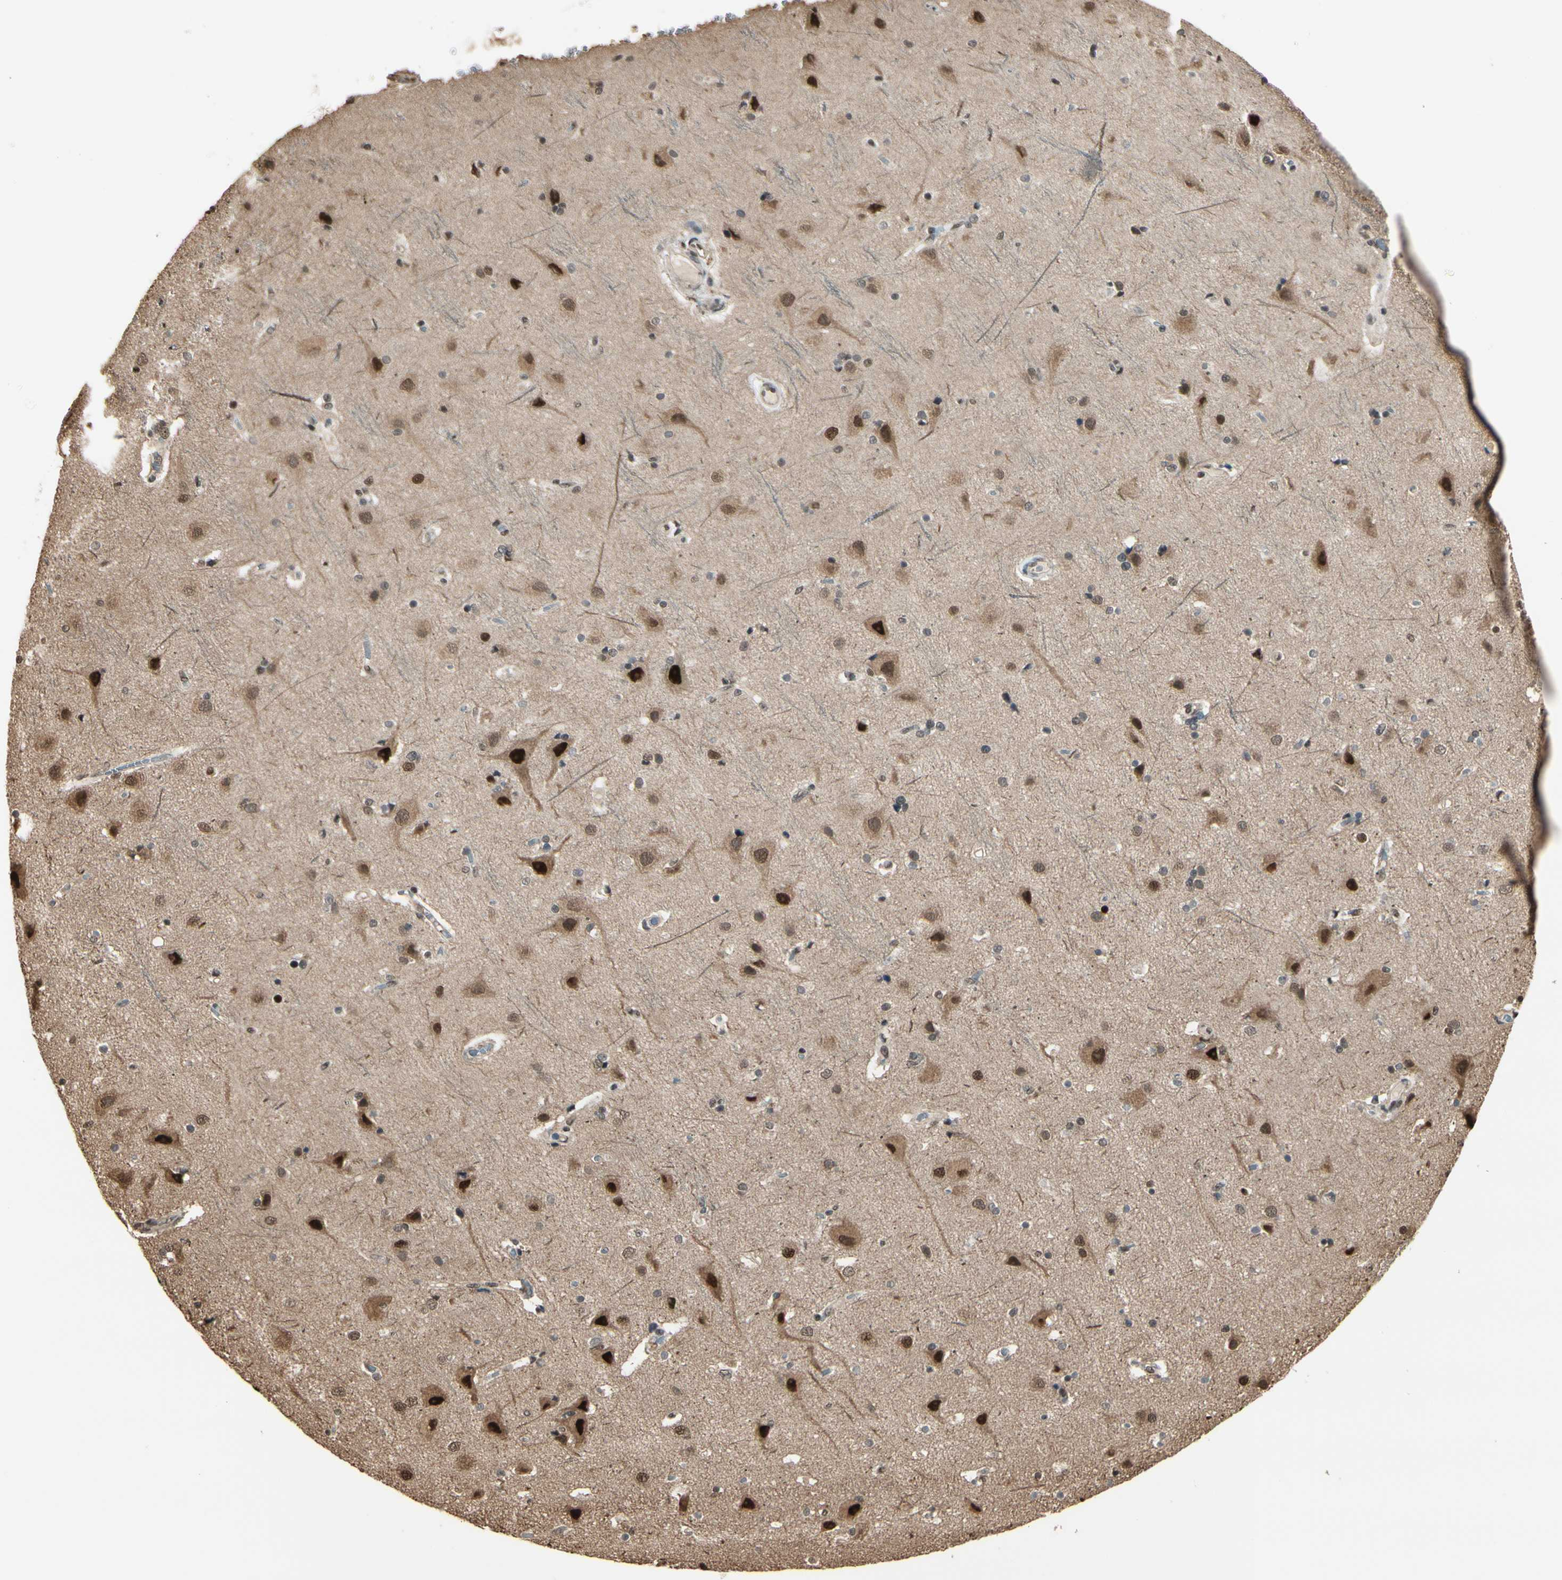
{"staining": {"intensity": "negative", "quantity": "none", "location": "none"}, "tissue": "cerebral cortex", "cell_type": "Endothelial cells", "image_type": "normal", "snomed": [{"axis": "morphology", "description": "Normal tissue, NOS"}, {"axis": "topography", "description": "Cerebral cortex"}], "caption": "An IHC histopathology image of unremarkable cerebral cortex is shown. There is no staining in endothelial cells of cerebral cortex.", "gene": "HSF1", "patient": {"sex": "female", "age": 54}}